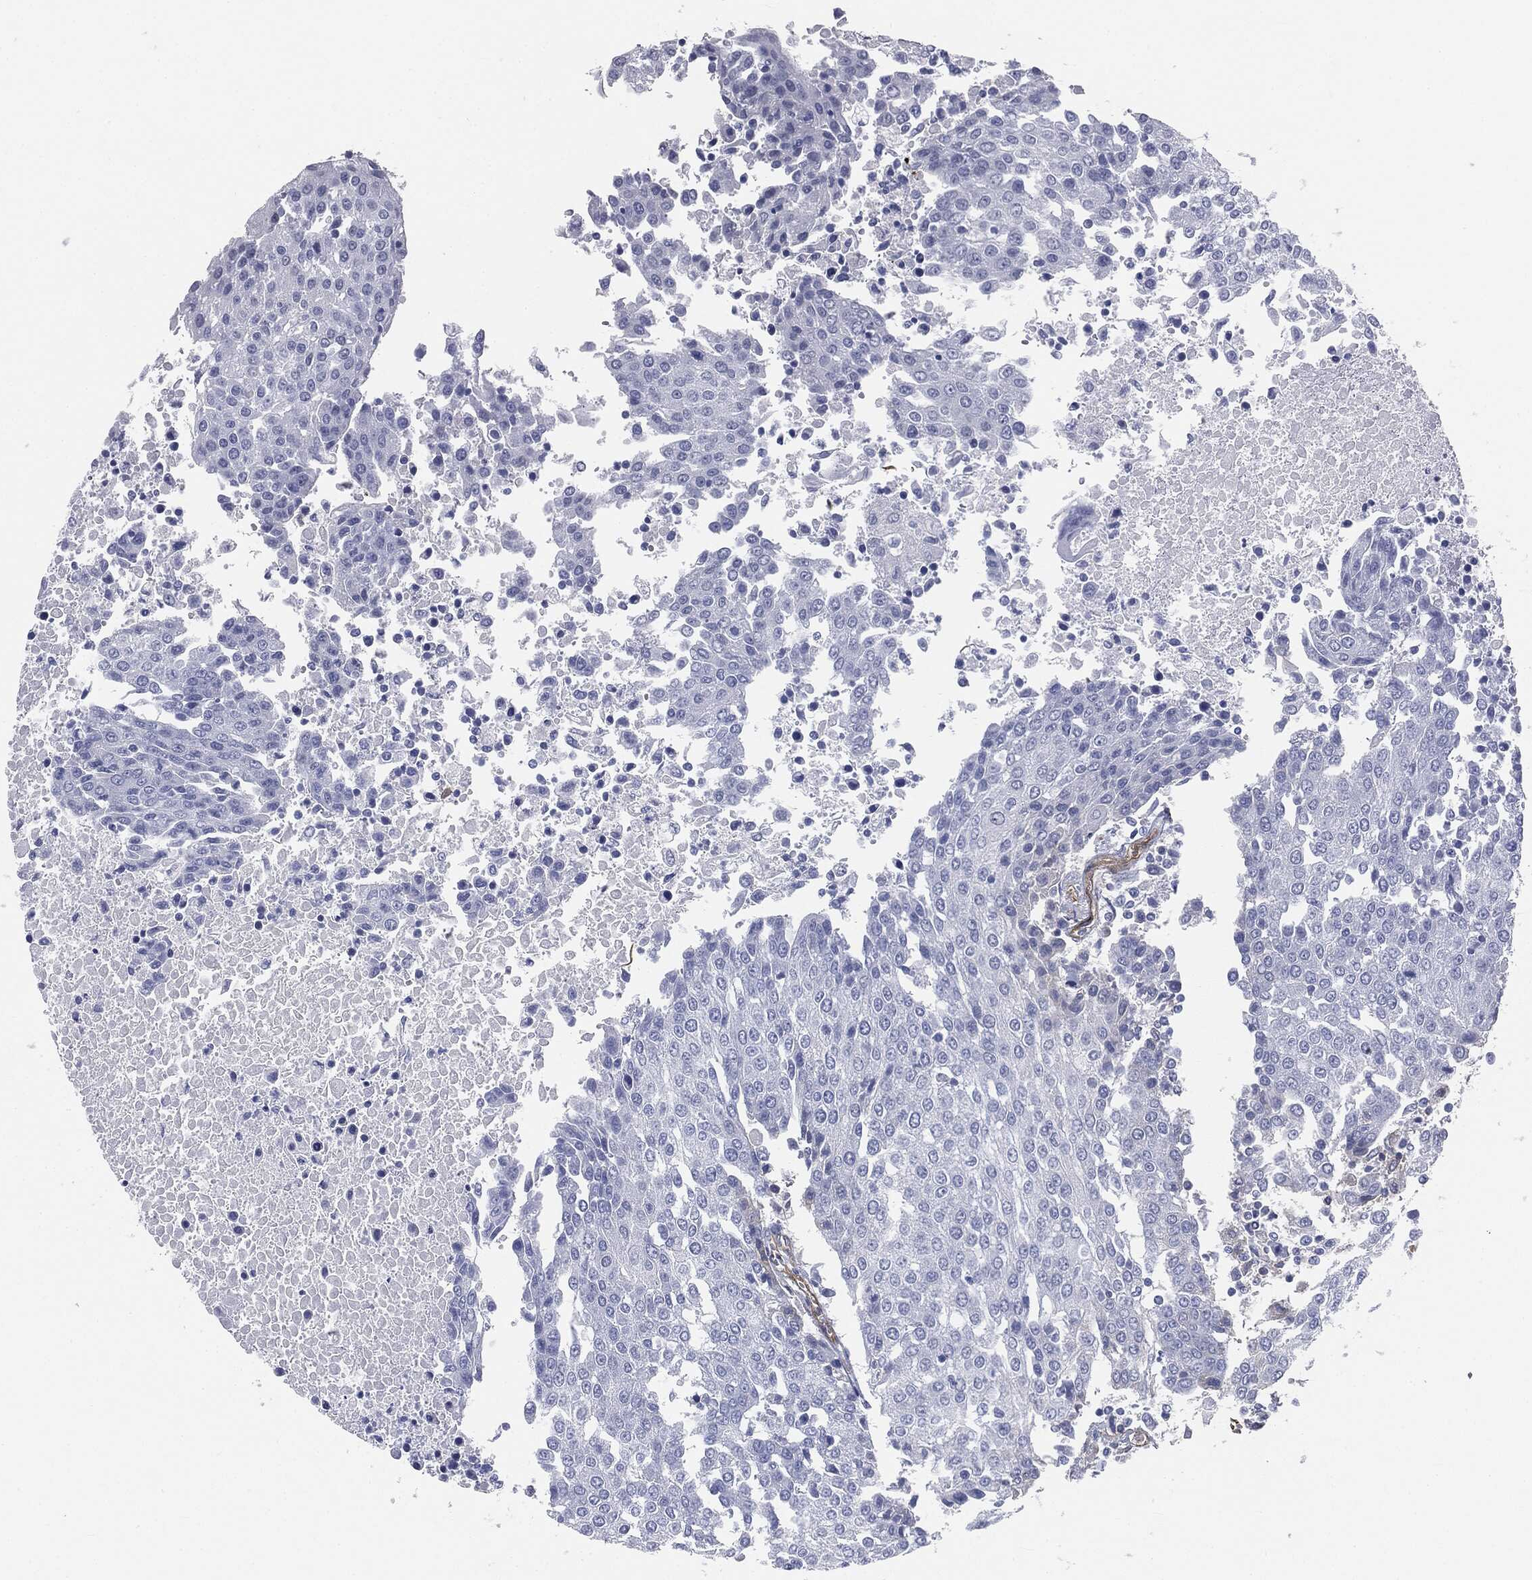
{"staining": {"intensity": "negative", "quantity": "none", "location": "none"}, "tissue": "urothelial cancer", "cell_type": "Tumor cells", "image_type": "cancer", "snomed": [{"axis": "morphology", "description": "Urothelial carcinoma, High grade"}, {"axis": "topography", "description": "Urinary bladder"}], "caption": "IHC micrograph of urothelial cancer stained for a protein (brown), which displays no staining in tumor cells.", "gene": "MUC5AC", "patient": {"sex": "female", "age": 85}}